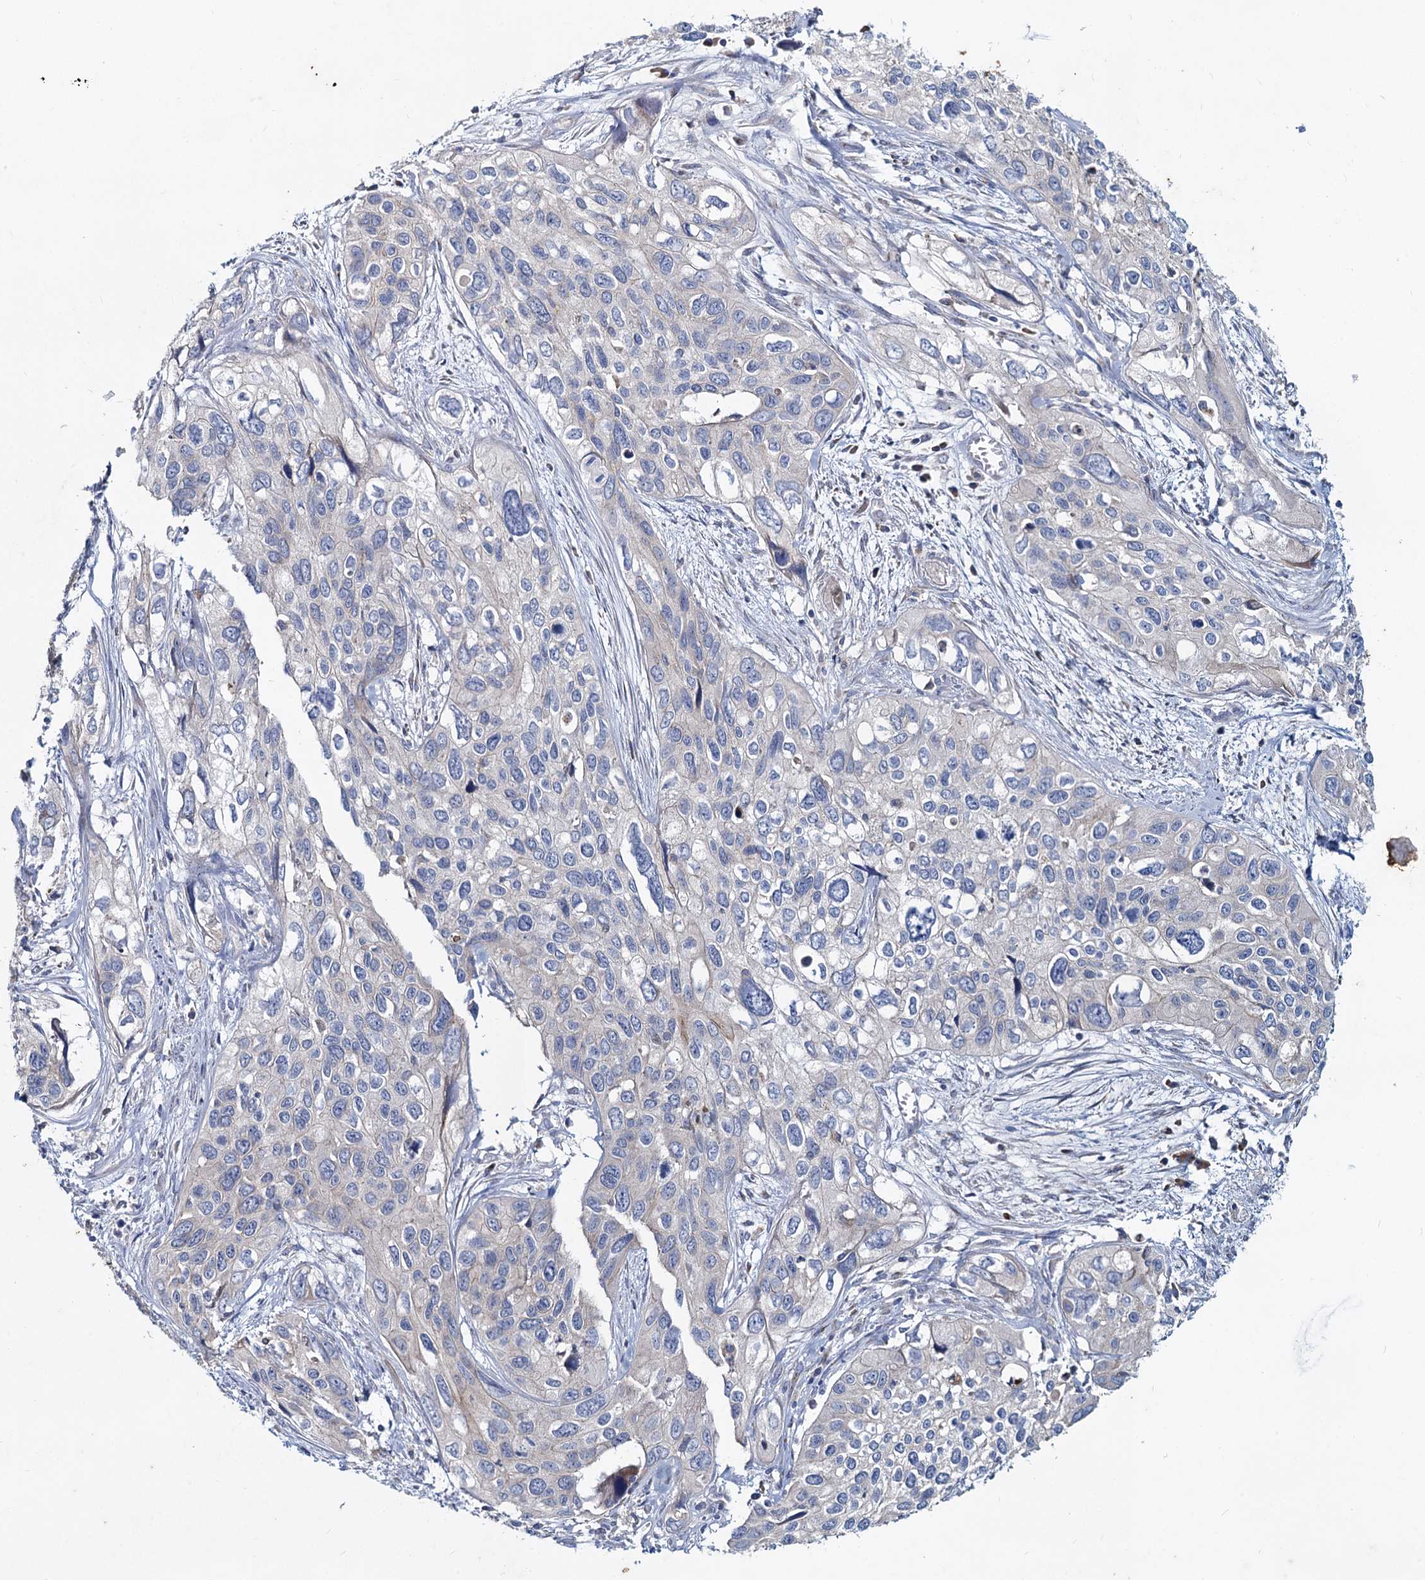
{"staining": {"intensity": "negative", "quantity": "none", "location": "none"}, "tissue": "cervical cancer", "cell_type": "Tumor cells", "image_type": "cancer", "snomed": [{"axis": "morphology", "description": "Squamous cell carcinoma, NOS"}, {"axis": "topography", "description": "Cervix"}], "caption": "Immunohistochemistry histopathology image of neoplastic tissue: human cervical cancer stained with DAB (3,3'-diaminobenzidine) shows no significant protein staining in tumor cells.", "gene": "TMX2", "patient": {"sex": "female", "age": 55}}